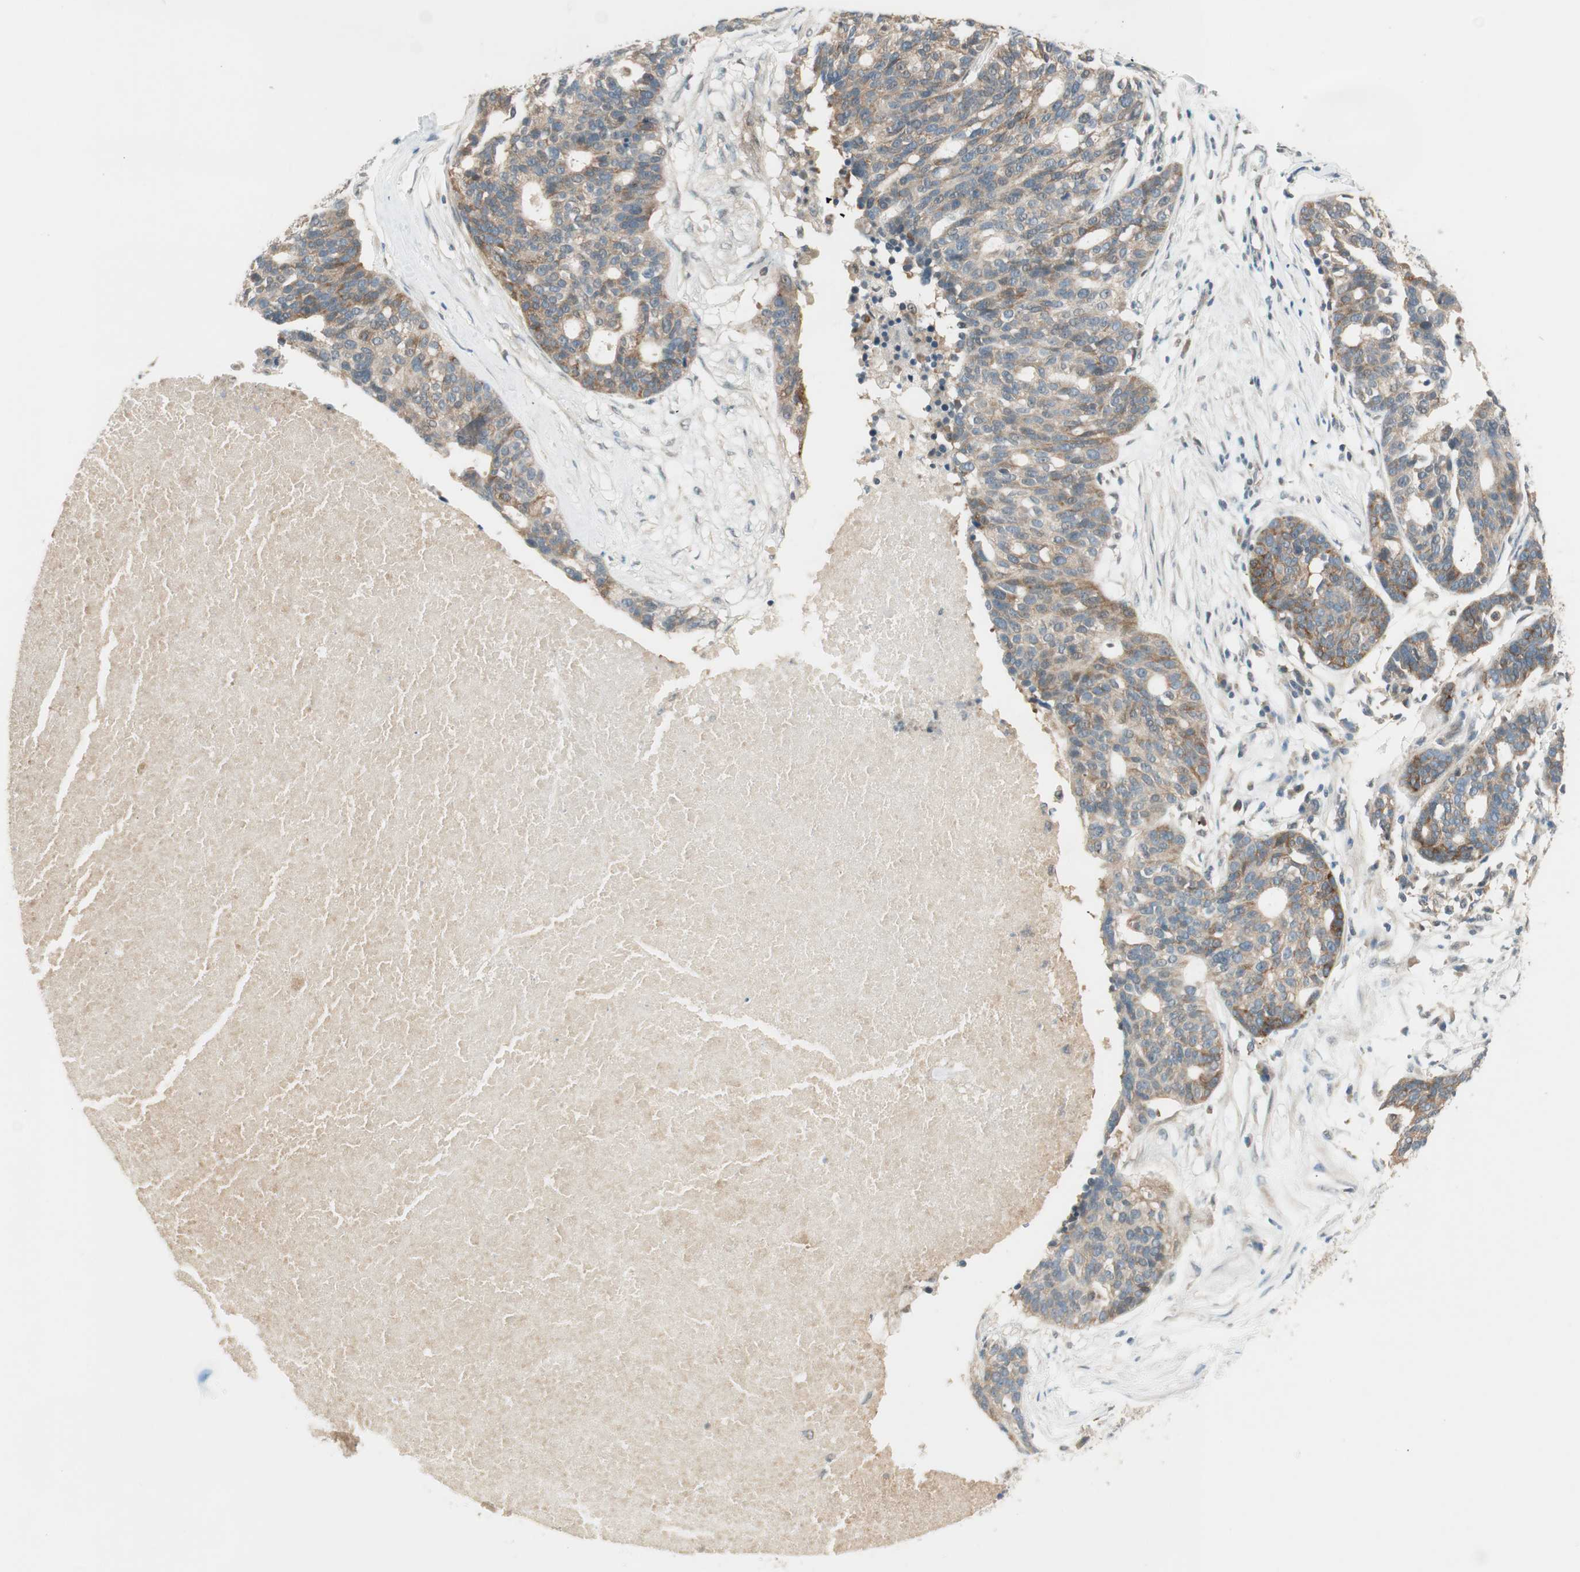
{"staining": {"intensity": "moderate", "quantity": "25%-75%", "location": "cytoplasmic/membranous"}, "tissue": "ovarian cancer", "cell_type": "Tumor cells", "image_type": "cancer", "snomed": [{"axis": "morphology", "description": "Cystadenocarcinoma, serous, NOS"}, {"axis": "topography", "description": "Ovary"}], "caption": "IHC of serous cystadenocarcinoma (ovarian) exhibits medium levels of moderate cytoplasmic/membranous staining in approximately 25%-75% of tumor cells. Using DAB (brown) and hematoxylin (blue) stains, captured at high magnification using brightfield microscopy.", "gene": "PSMD8", "patient": {"sex": "female", "age": 59}}